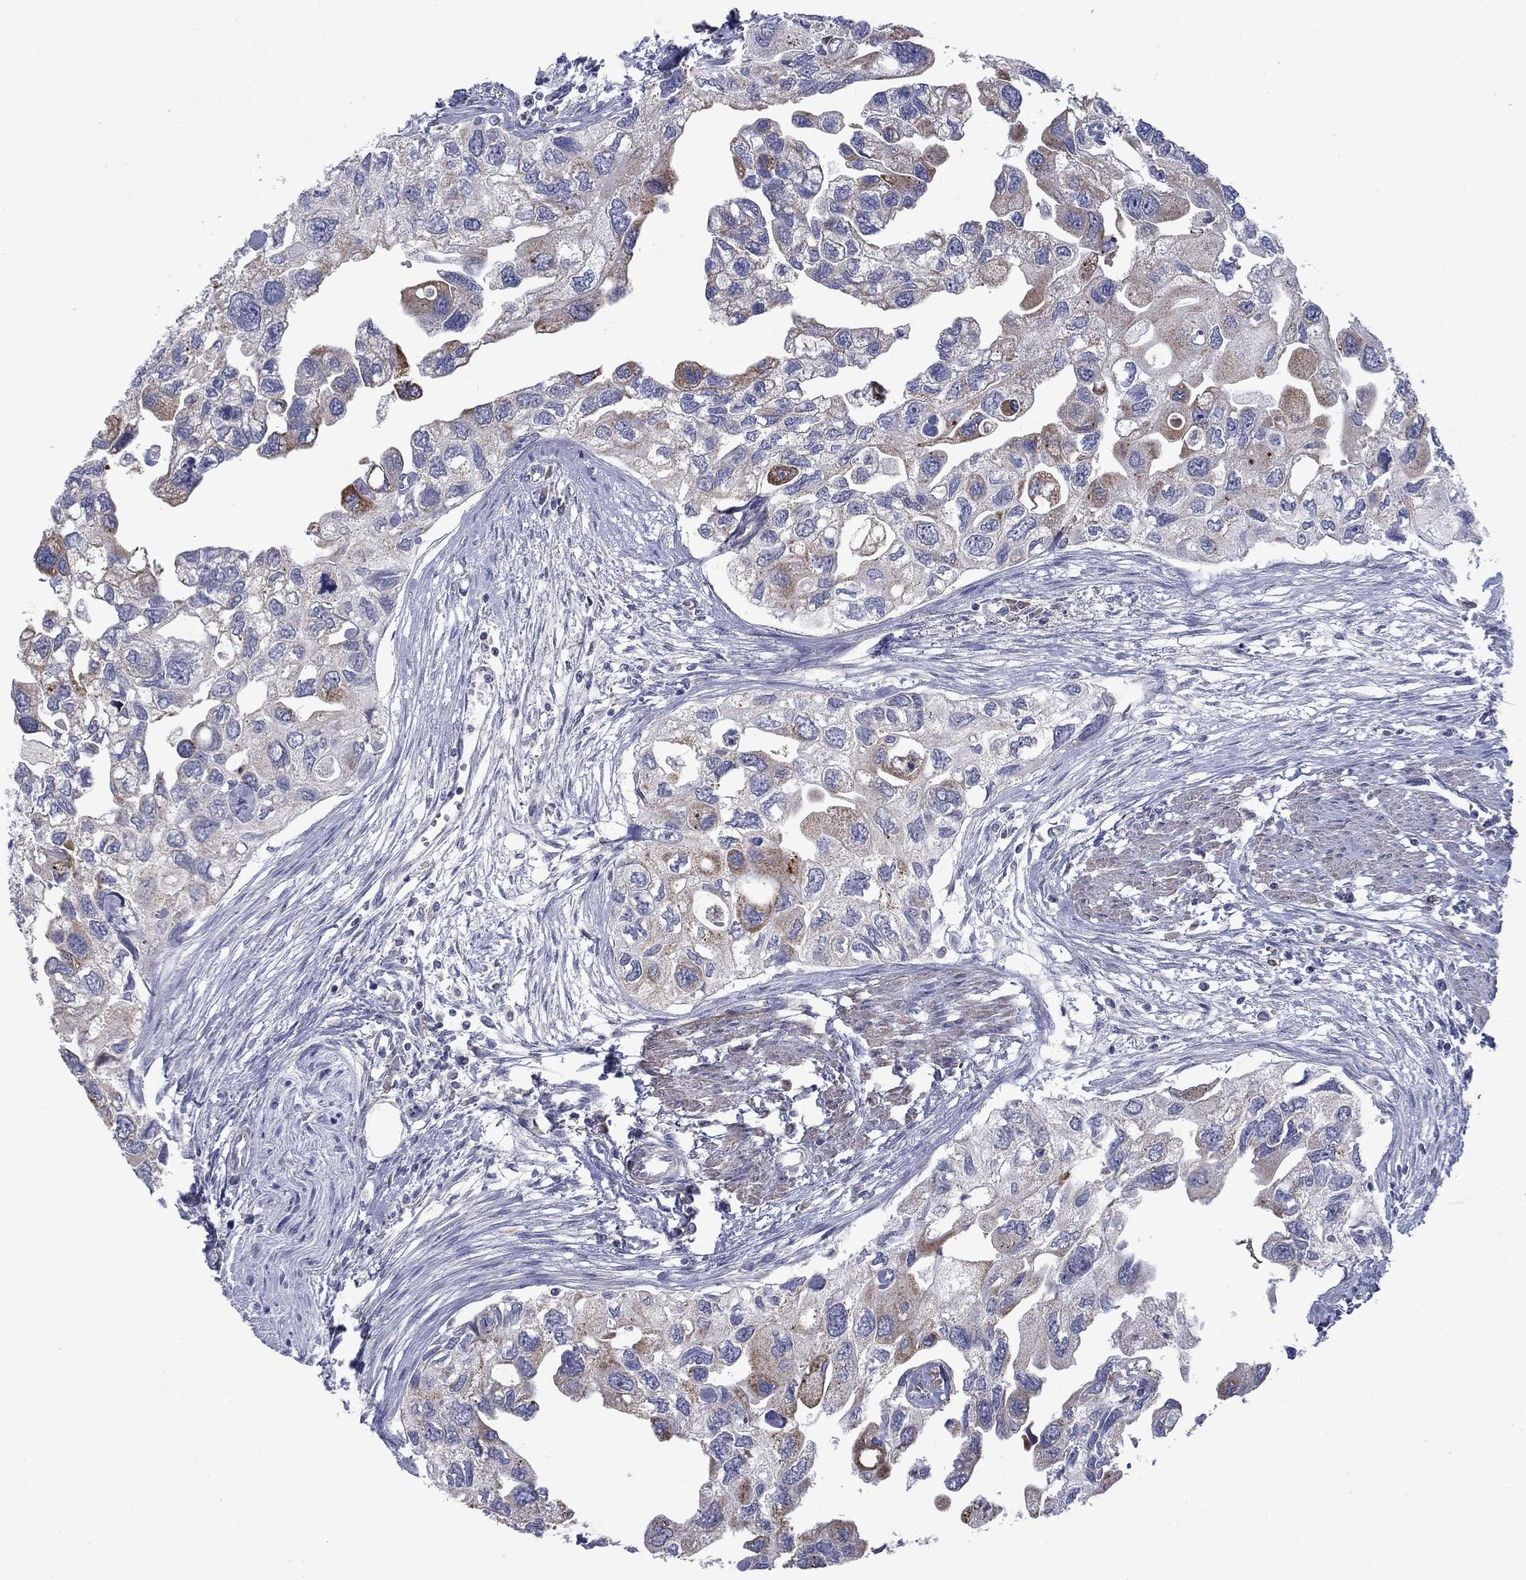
{"staining": {"intensity": "moderate", "quantity": "<25%", "location": "cytoplasmic/membranous"}, "tissue": "urothelial cancer", "cell_type": "Tumor cells", "image_type": "cancer", "snomed": [{"axis": "morphology", "description": "Urothelial carcinoma, High grade"}, {"axis": "topography", "description": "Urinary bladder"}], "caption": "High-grade urothelial carcinoma stained for a protein (brown) displays moderate cytoplasmic/membranous positive staining in about <25% of tumor cells.", "gene": "FRK", "patient": {"sex": "male", "age": 59}}